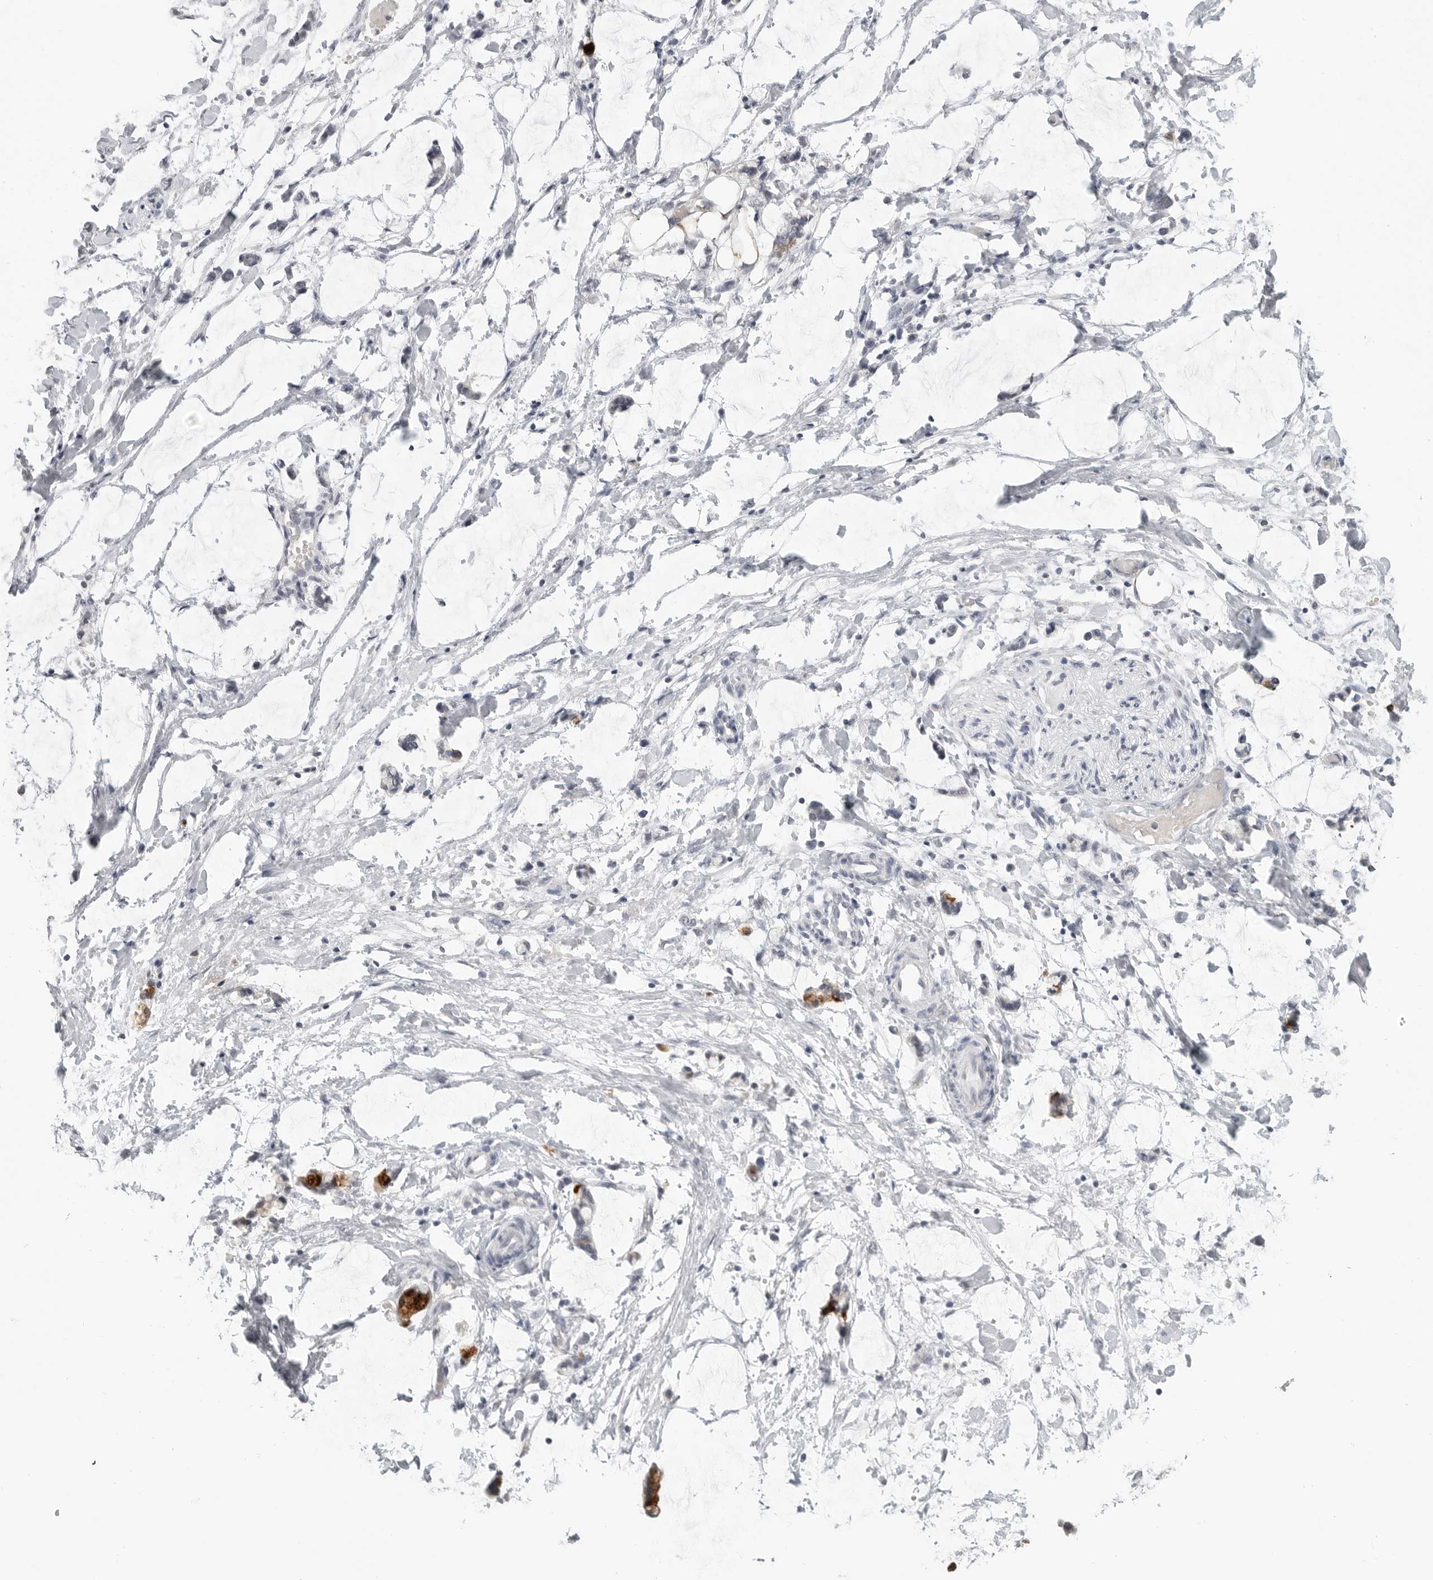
{"staining": {"intensity": "negative", "quantity": "none", "location": "none"}, "tissue": "adipose tissue", "cell_type": "Adipocytes", "image_type": "normal", "snomed": [{"axis": "morphology", "description": "Normal tissue, NOS"}, {"axis": "morphology", "description": "Adenocarcinoma, NOS"}, {"axis": "topography", "description": "Colon"}, {"axis": "topography", "description": "Peripheral nerve tissue"}], "caption": "Adipocytes are negative for brown protein staining in benign adipose tissue. (Brightfield microscopy of DAB immunohistochemistry (IHC) at high magnification).", "gene": "PRSS1", "patient": {"sex": "male", "age": 14}}